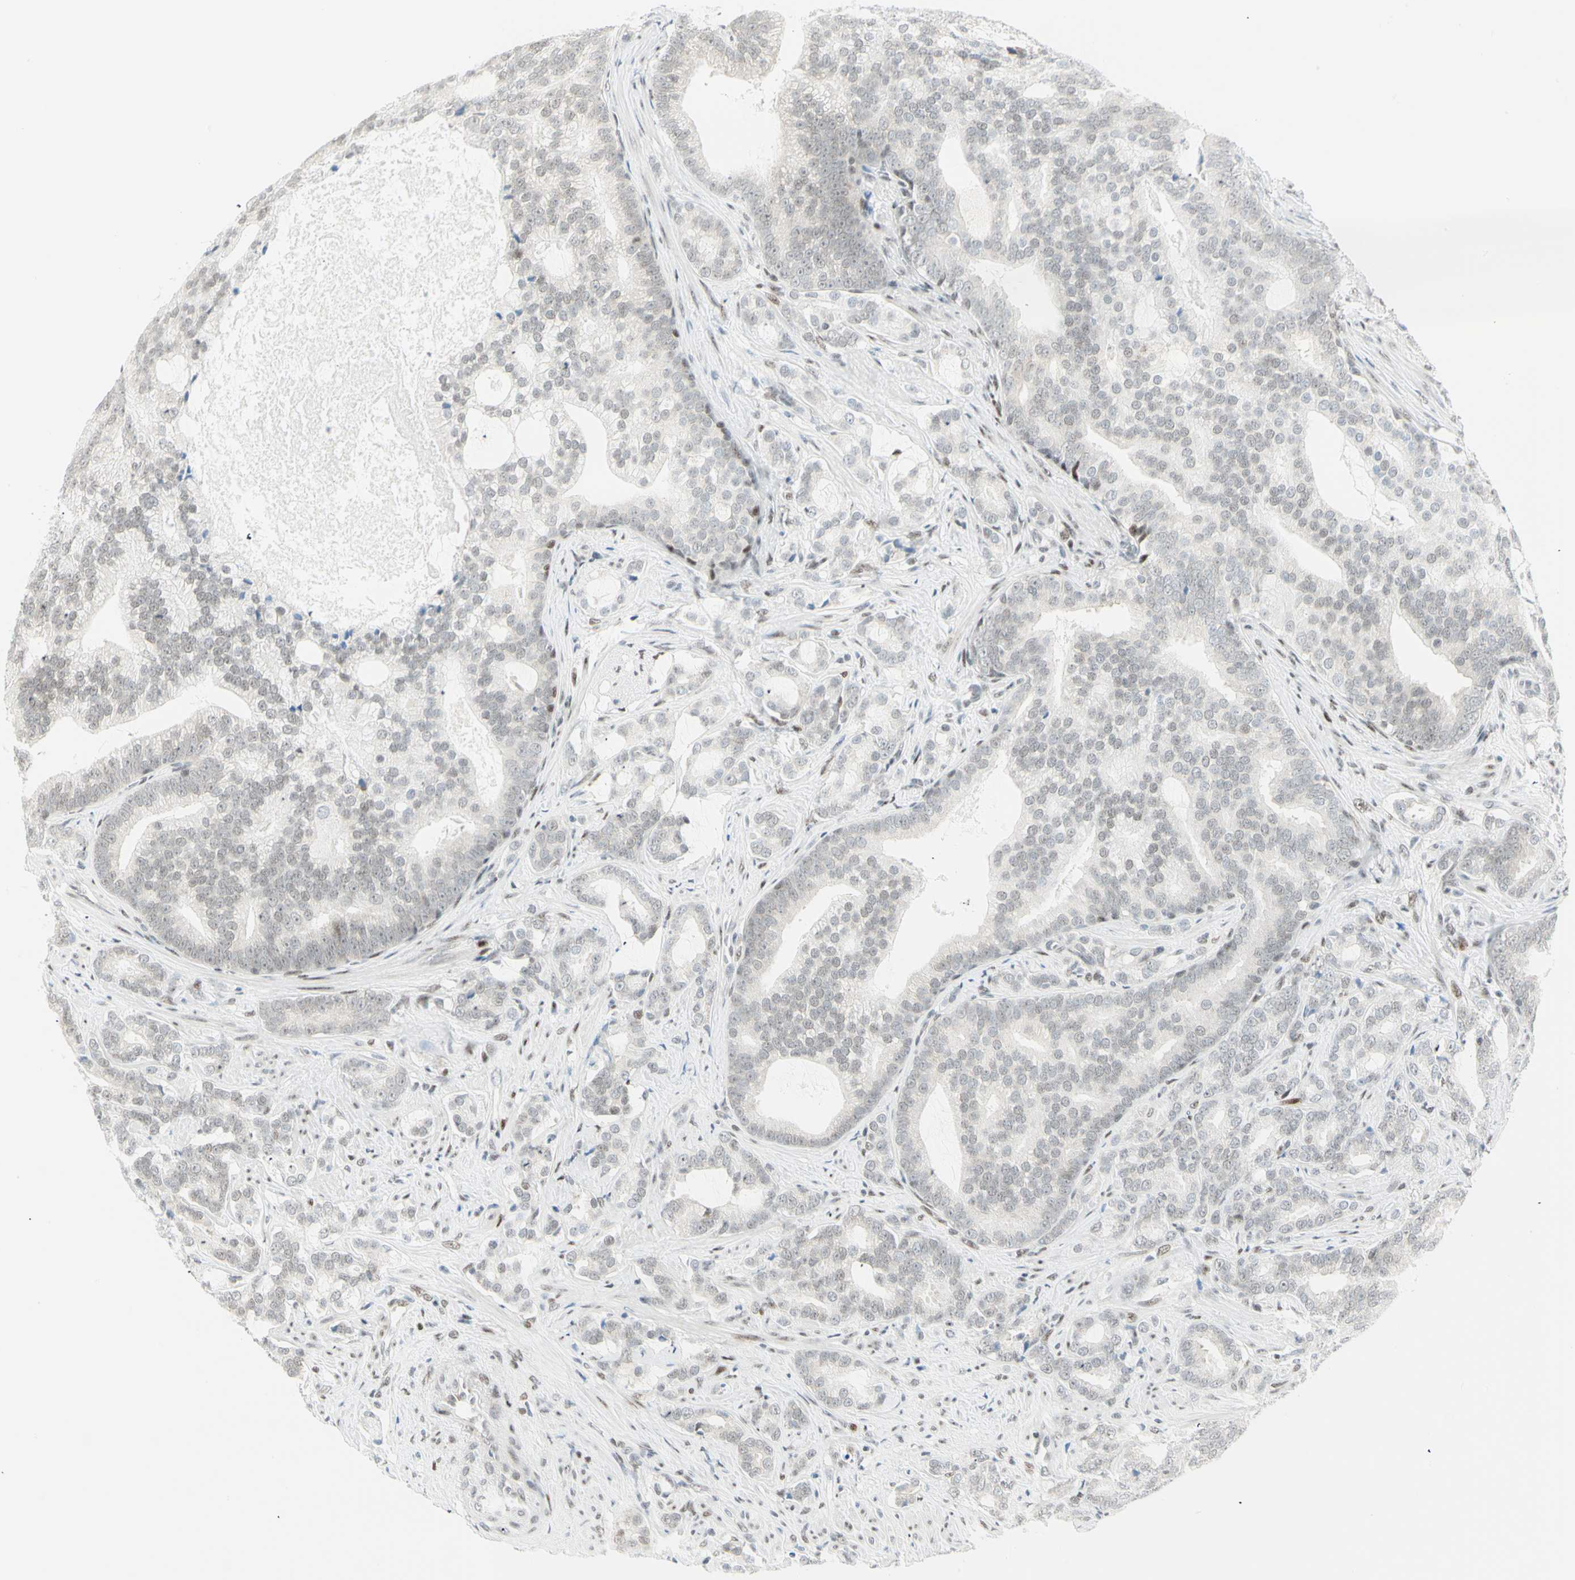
{"staining": {"intensity": "negative", "quantity": "none", "location": "none"}, "tissue": "prostate cancer", "cell_type": "Tumor cells", "image_type": "cancer", "snomed": [{"axis": "morphology", "description": "Adenocarcinoma, Low grade"}, {"axis": "topography", "description": "Prostate"}], "caption": "A high-resolution micrograph shows immunohistochemistry staining of adenocarcinoma (low-grade) (prostate), which demonstrates no significant staining in tumor cells.", "gene": "PKNOX1", "patient": {"sex": "male", "age": 58}}